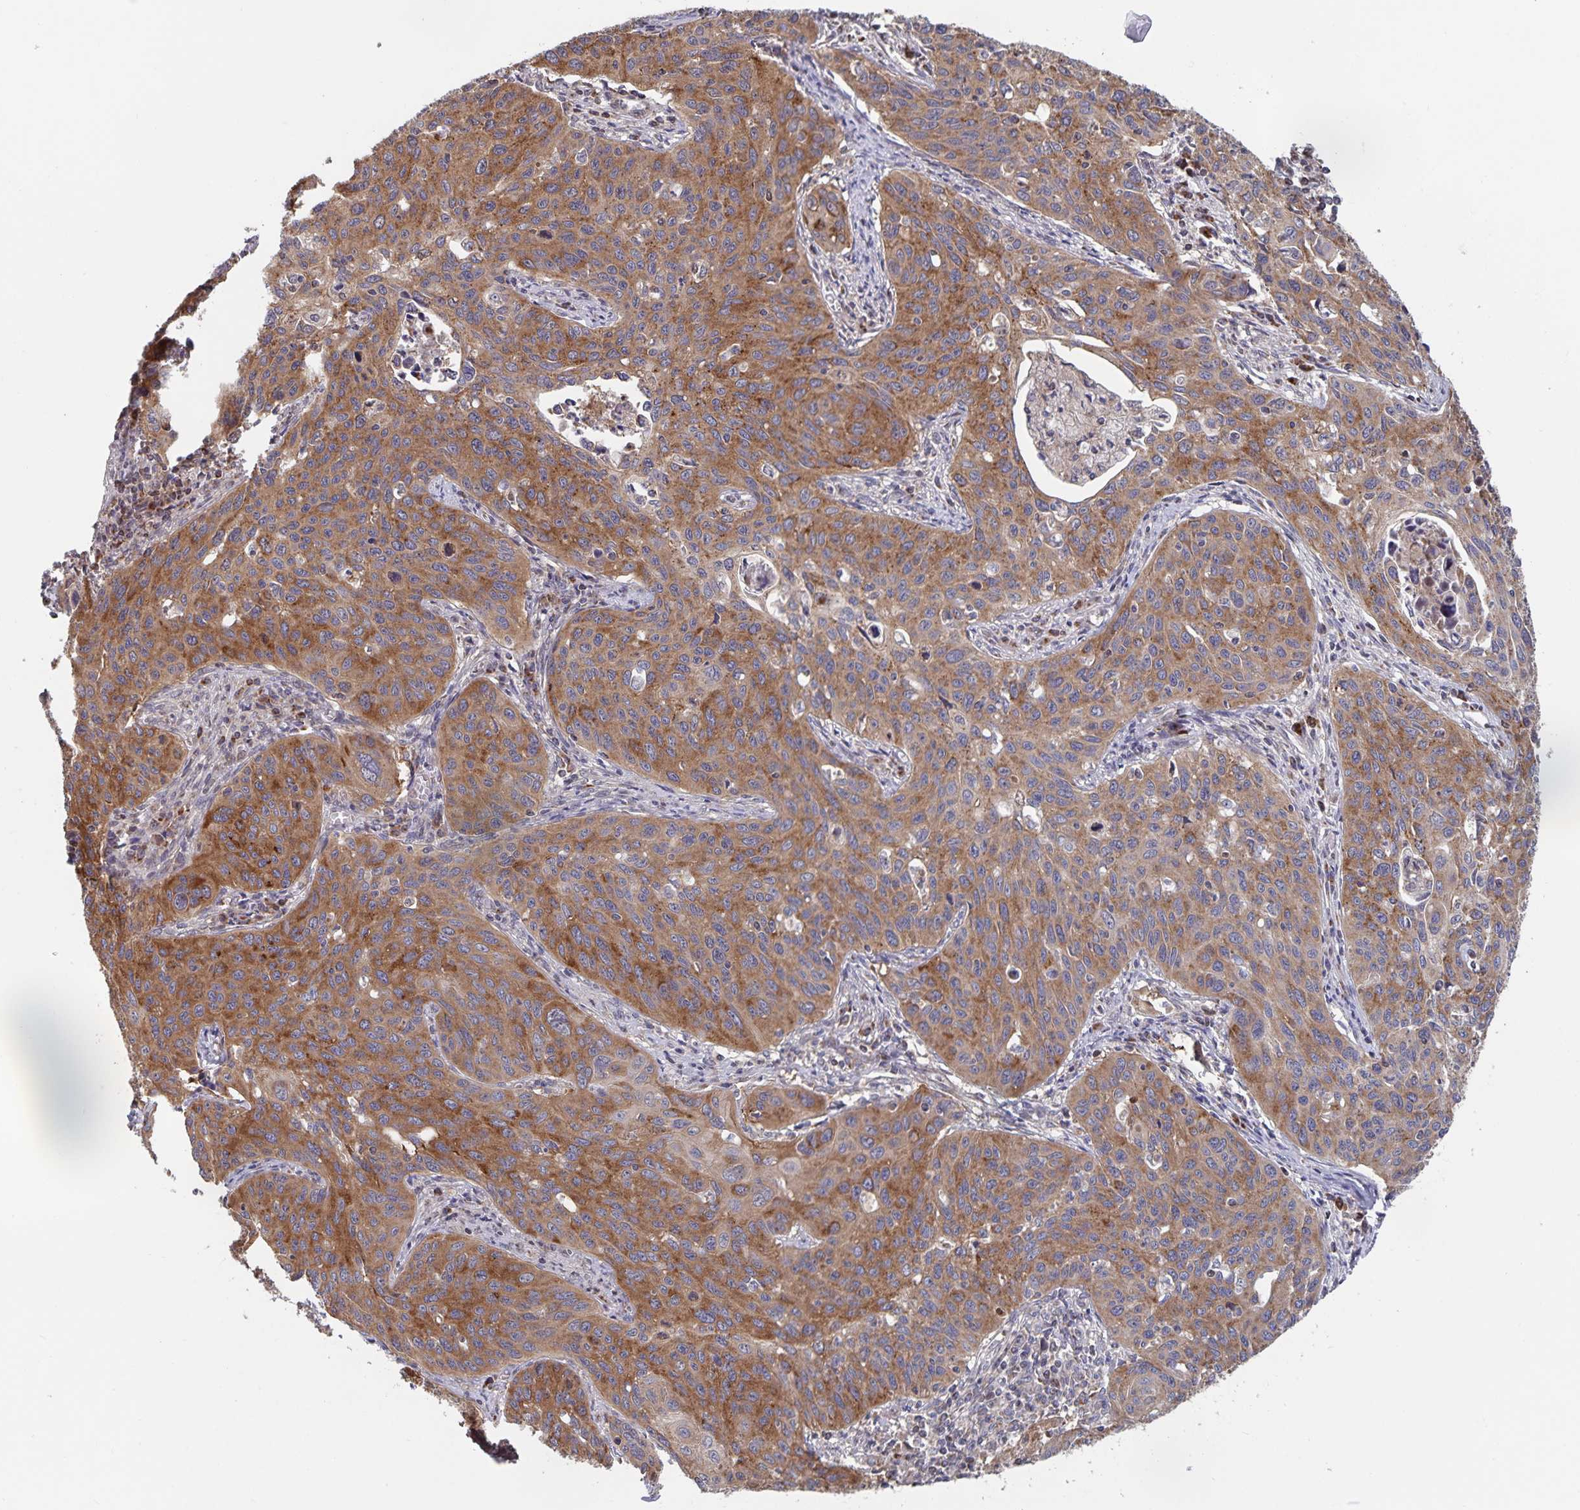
{"staining": {"intensity": "moderate", "quantity": ">75%", "location": "cytoplasmic/membranous"}, "tissue": "cervical cancer", "cell_type": "Tumor cells", "image_type": "cancer", "snomed": [{"axis": "morphology", "description": "Squamous cell carcinoma, NOS"}, {"axis": "topography", "description": "Cervix"}], "caption": "High-power microscopy captured an immunohistochemistry photomicrograph of cervical cancer (squamous cell carcinoma), revealing moderate cytoplasmic/membranous positivity in approximately >75% of tumor cells.", "gene": "ACACA", "patient": {"sex": "female", "age": 31}}